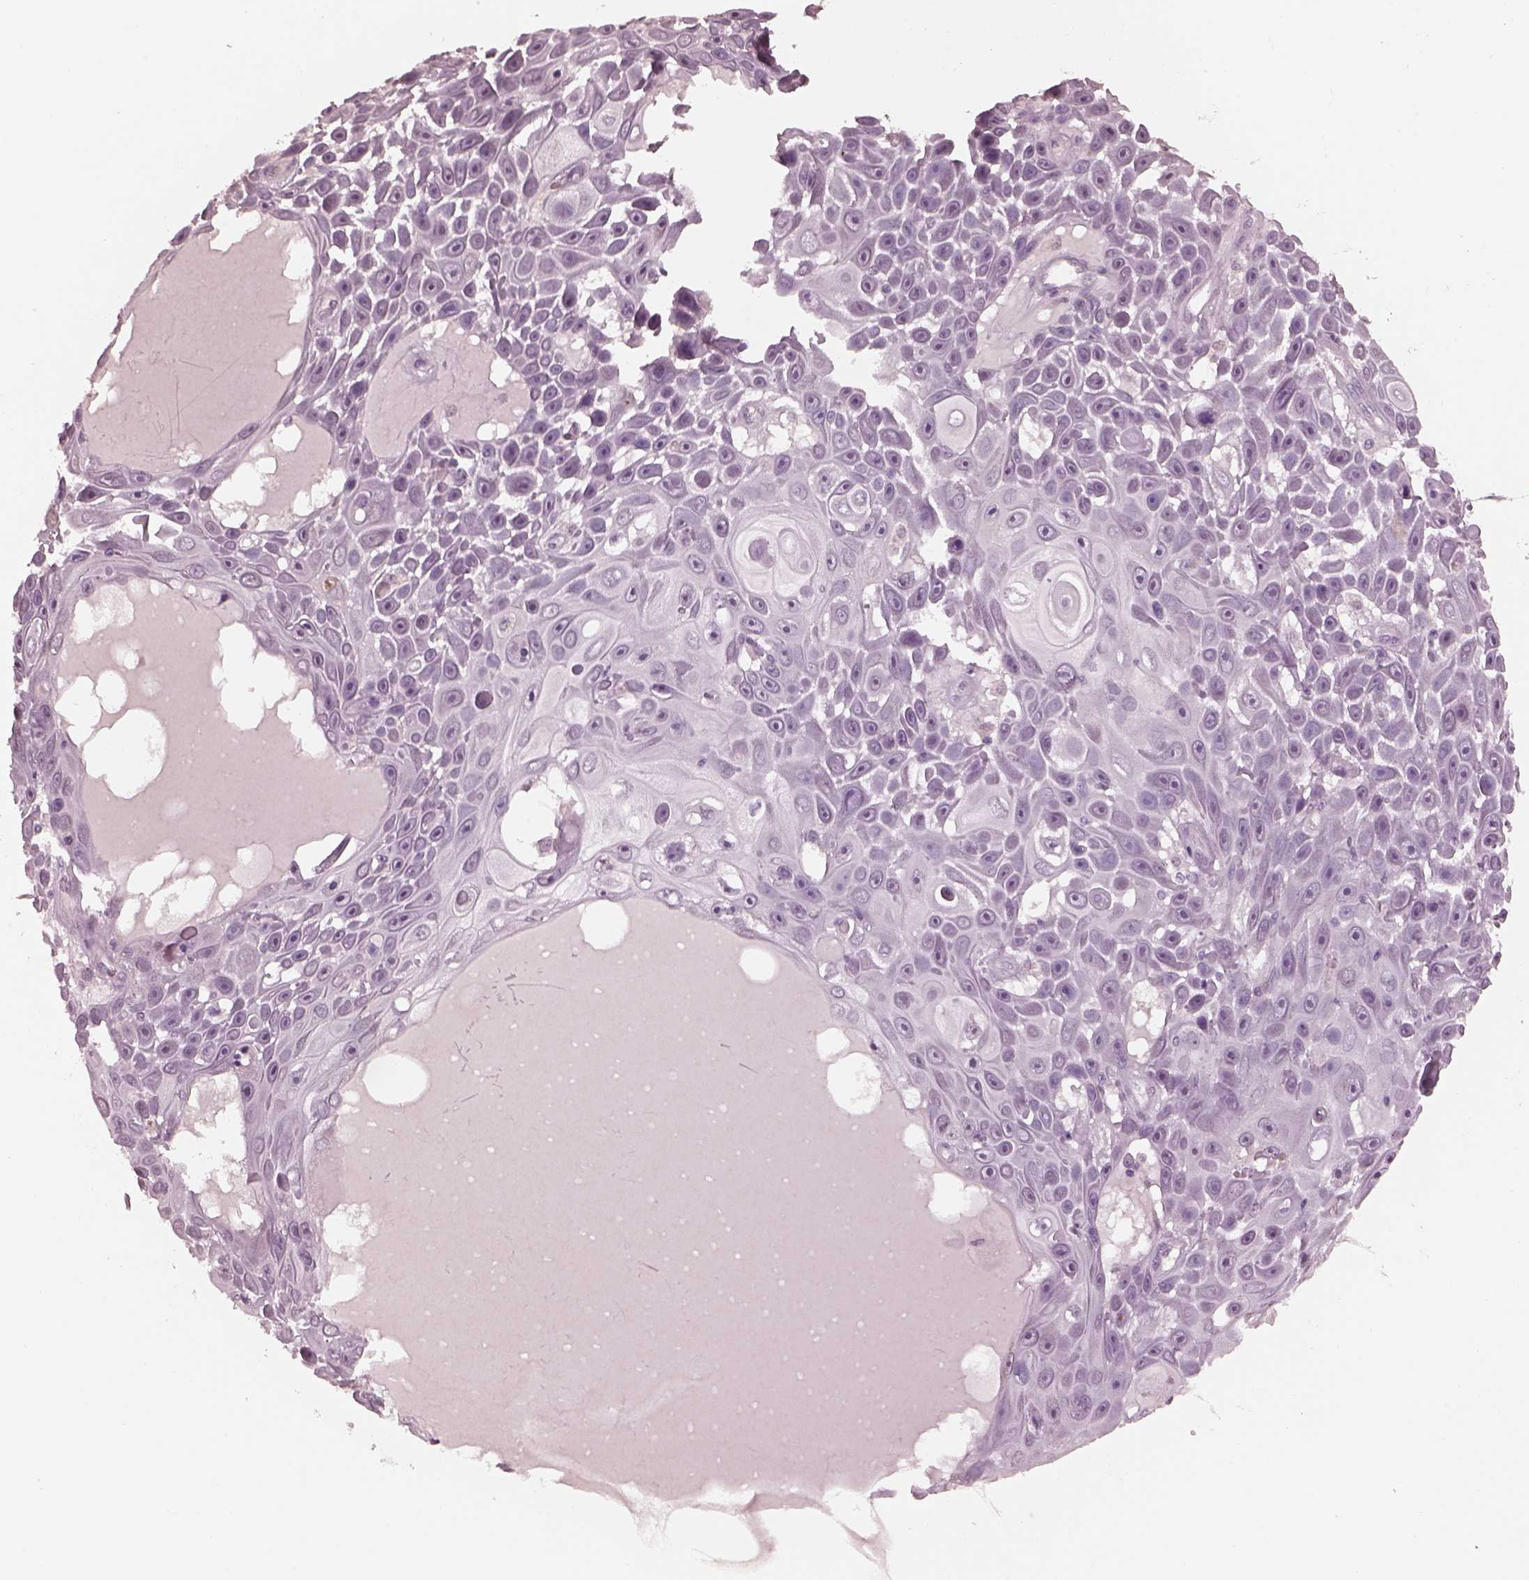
{"staining": {"intensity": "negative", "quantity": "none", "location": "none"}, "tissue": "skin cancer", "cell_type": "Tumor cells", "image_type": "cancer", "snomed": [{"axis": "morphology", "description": "Squamous cell carcinoma, NOS"}, {"axis": "topography", "description": "Skin"}], "caption": "DAB (3,3'-diaminobenzidine) immunohistochemical staining of human skin cancer displays no significant staining in tumor cells.", "gene": "TSKS", "patient": {"sex": "male", "age": 82}}